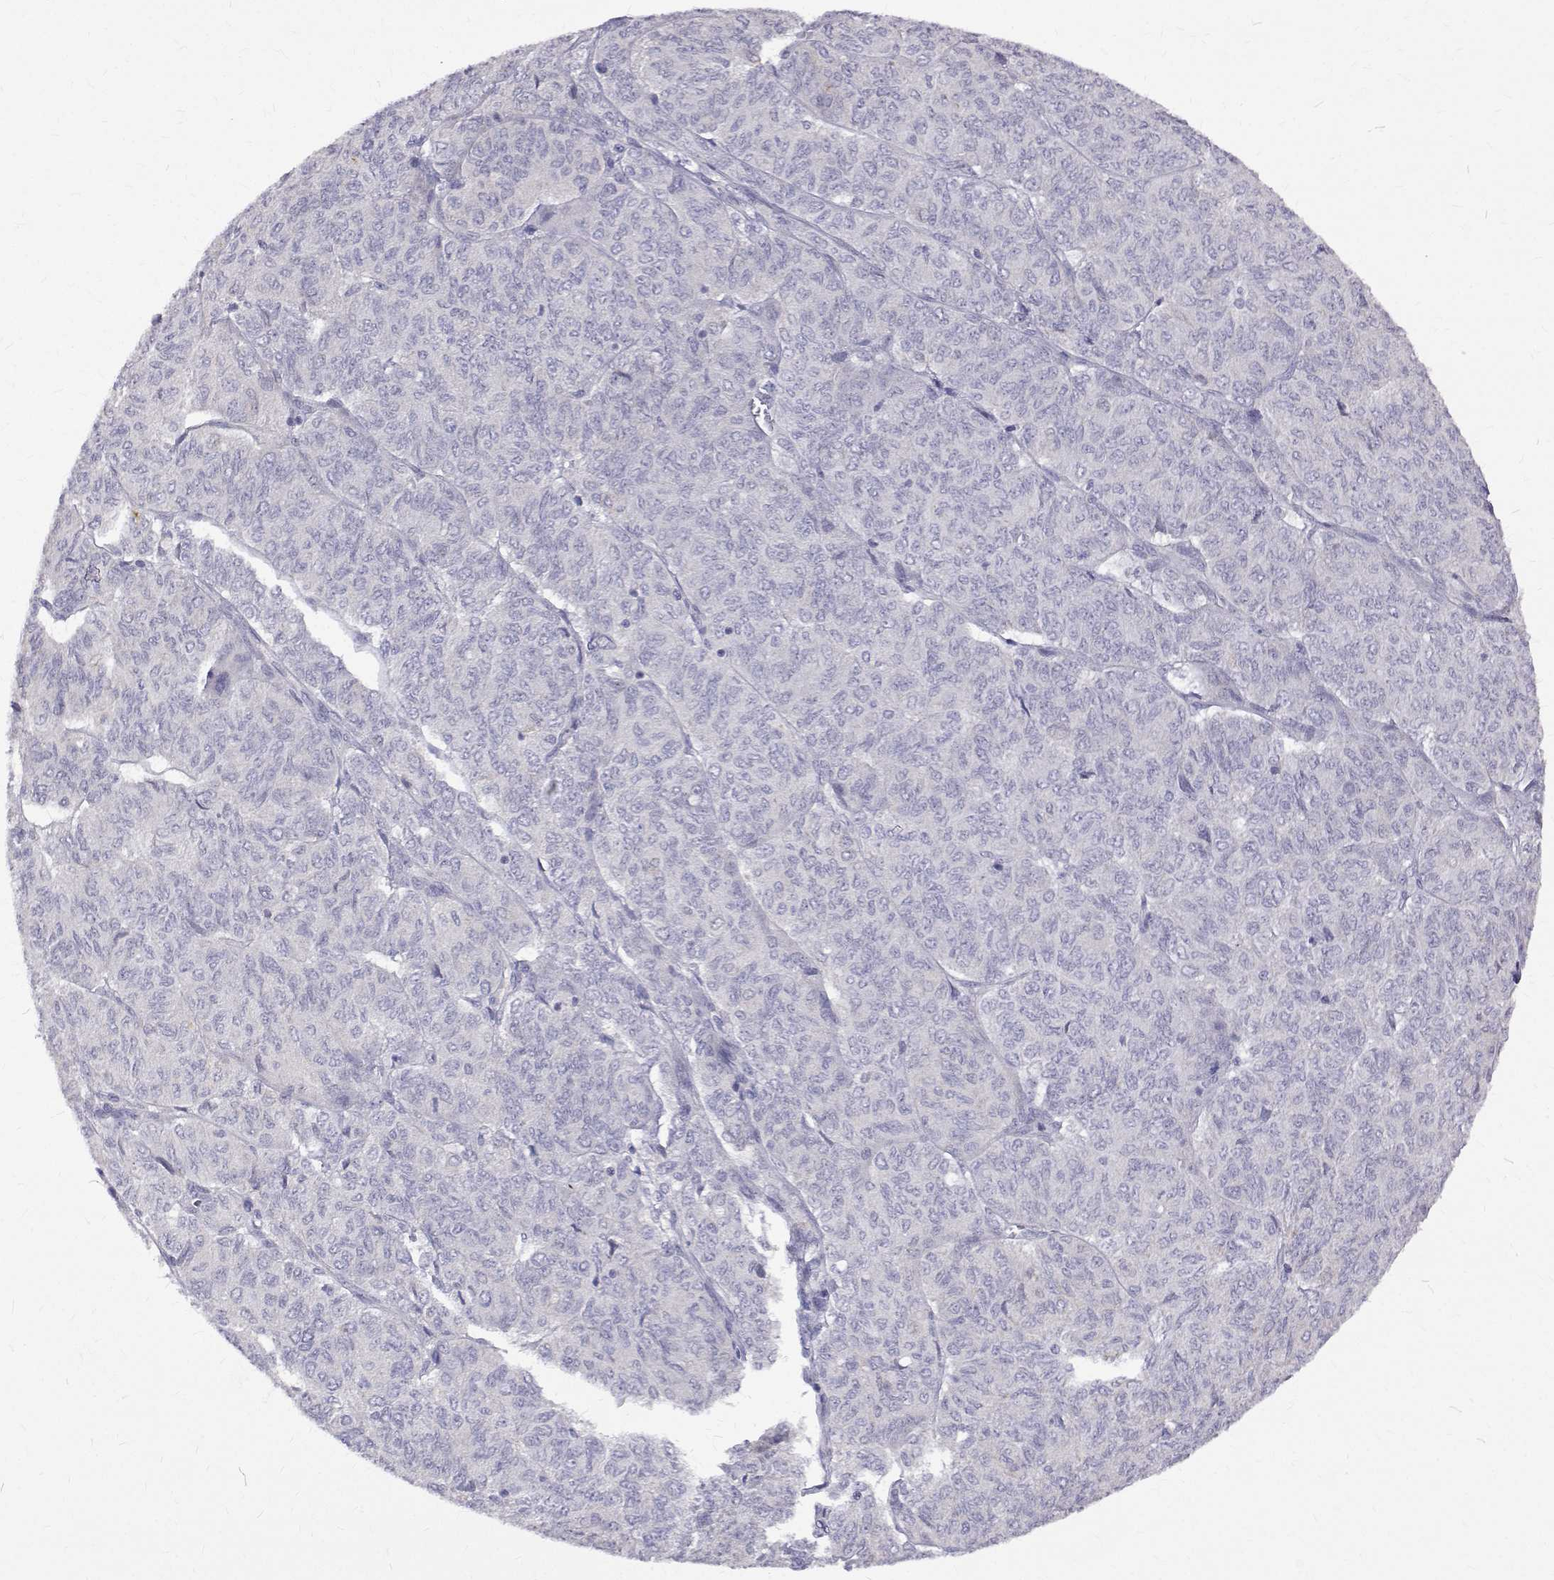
{"staining": {"intensity": "negative", "quantity": "none", "location": "none"}, "tissue": "ovarian cancer", "cell_type": "Tumor cells", "image_type": "cancer", "snomed": [{"axis": "morphology", "description": "Carcinoma, endometroid"}, {"axis": "topography", "description": "Ovary"}], "caption": "Ovarian endometroid carcinoma stained for a protein using immunohistochemistry reveals no expression tumor cells.", "gene": "PADI1", "patient": {"sex": "female", "age": 80}}